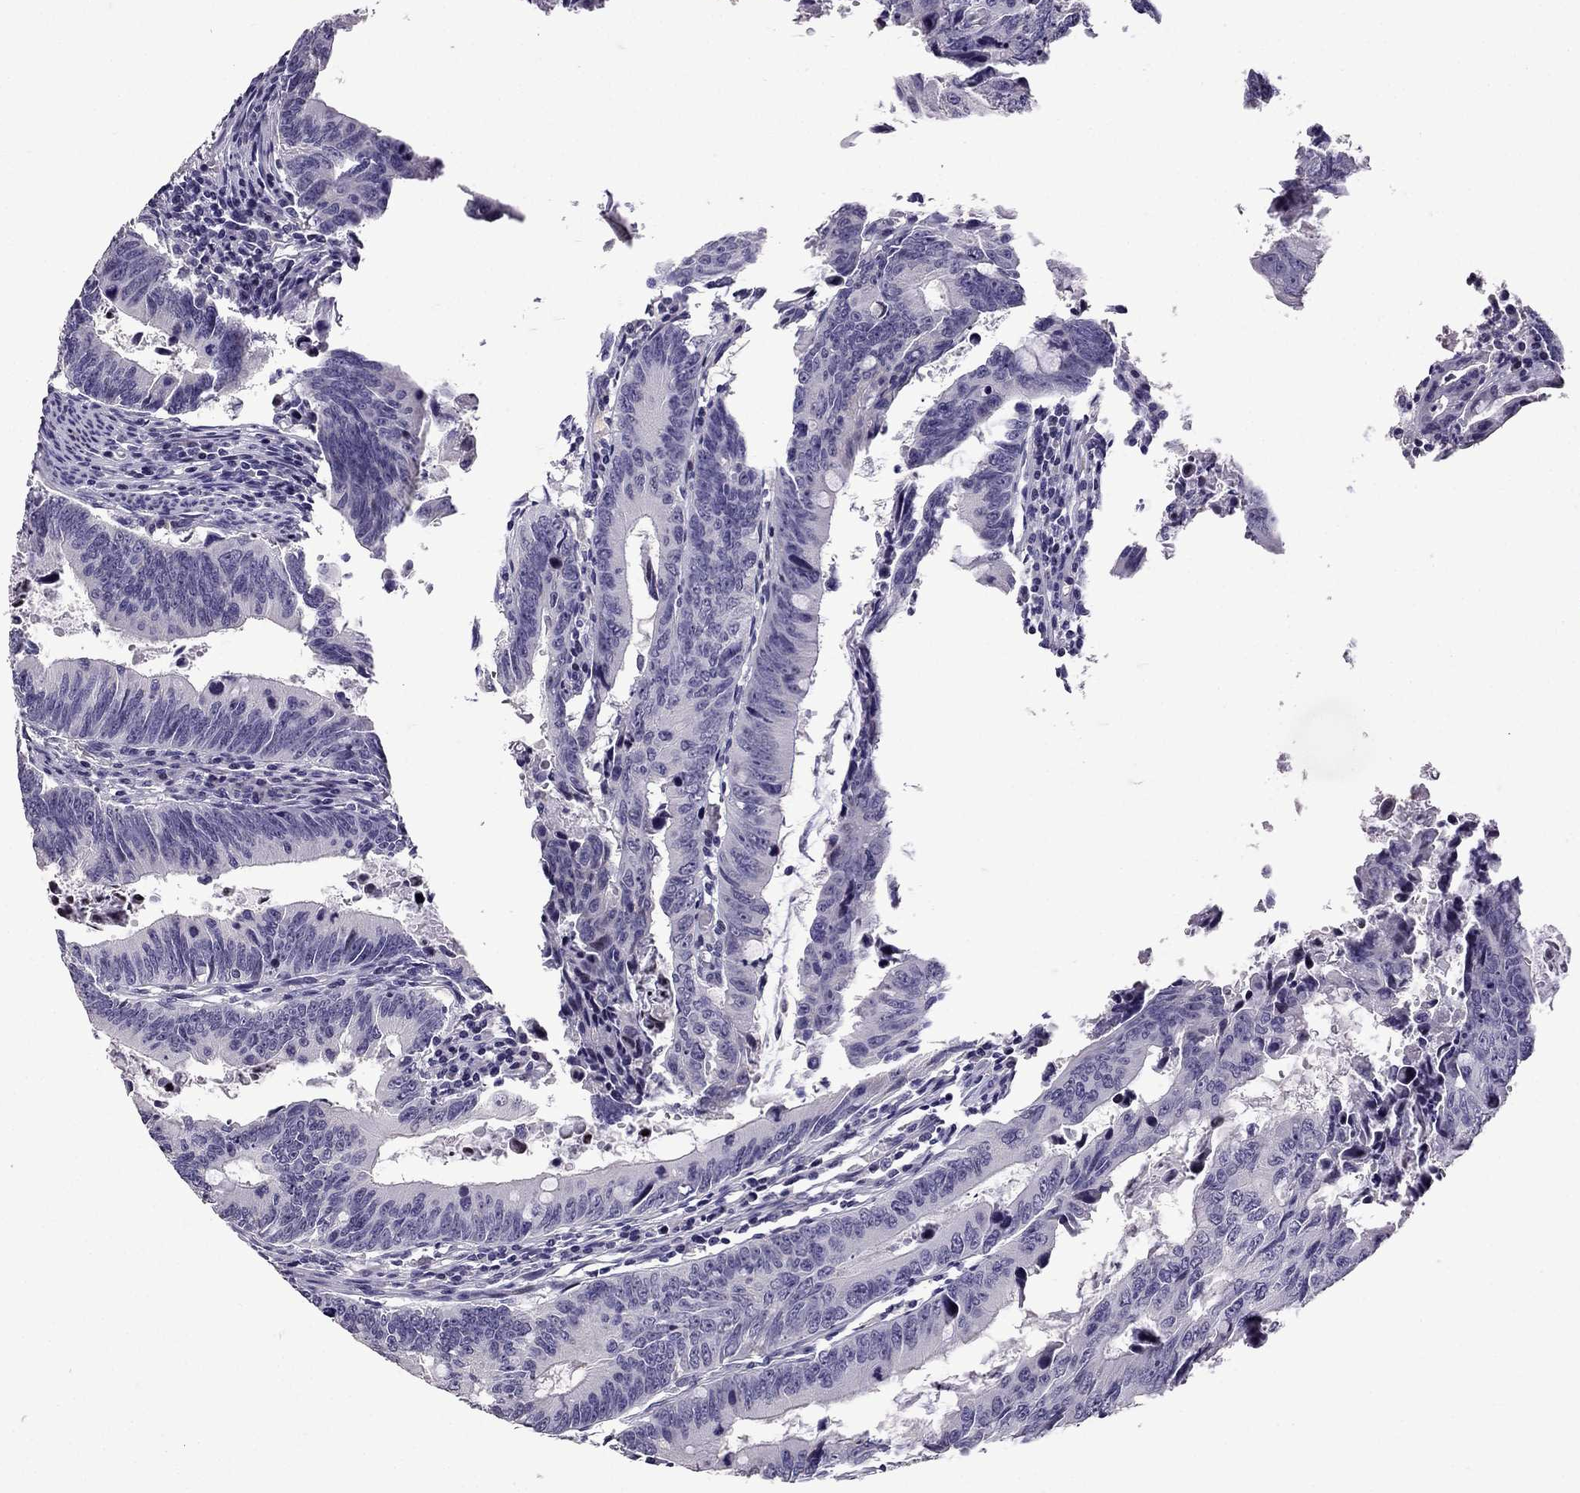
{"staining": {"intensity": "negative", "quantity": "none", "location": "none"}, "tissue": "colorectal cancer", "cell_type": "Tumor cells", "image_type": "cancer", "snomed": [{"axis": "morphology", "description": "Adenocarcinoma, NOS"}, {"axis": "topography", "description": "Colon"}], "caption": "A histopathology image of human colorectal cancer (adenocarcinoma) is negative for staining in tumor cells.", "gene": "TTN", "patient": {"sex": "female", "age": 87}}